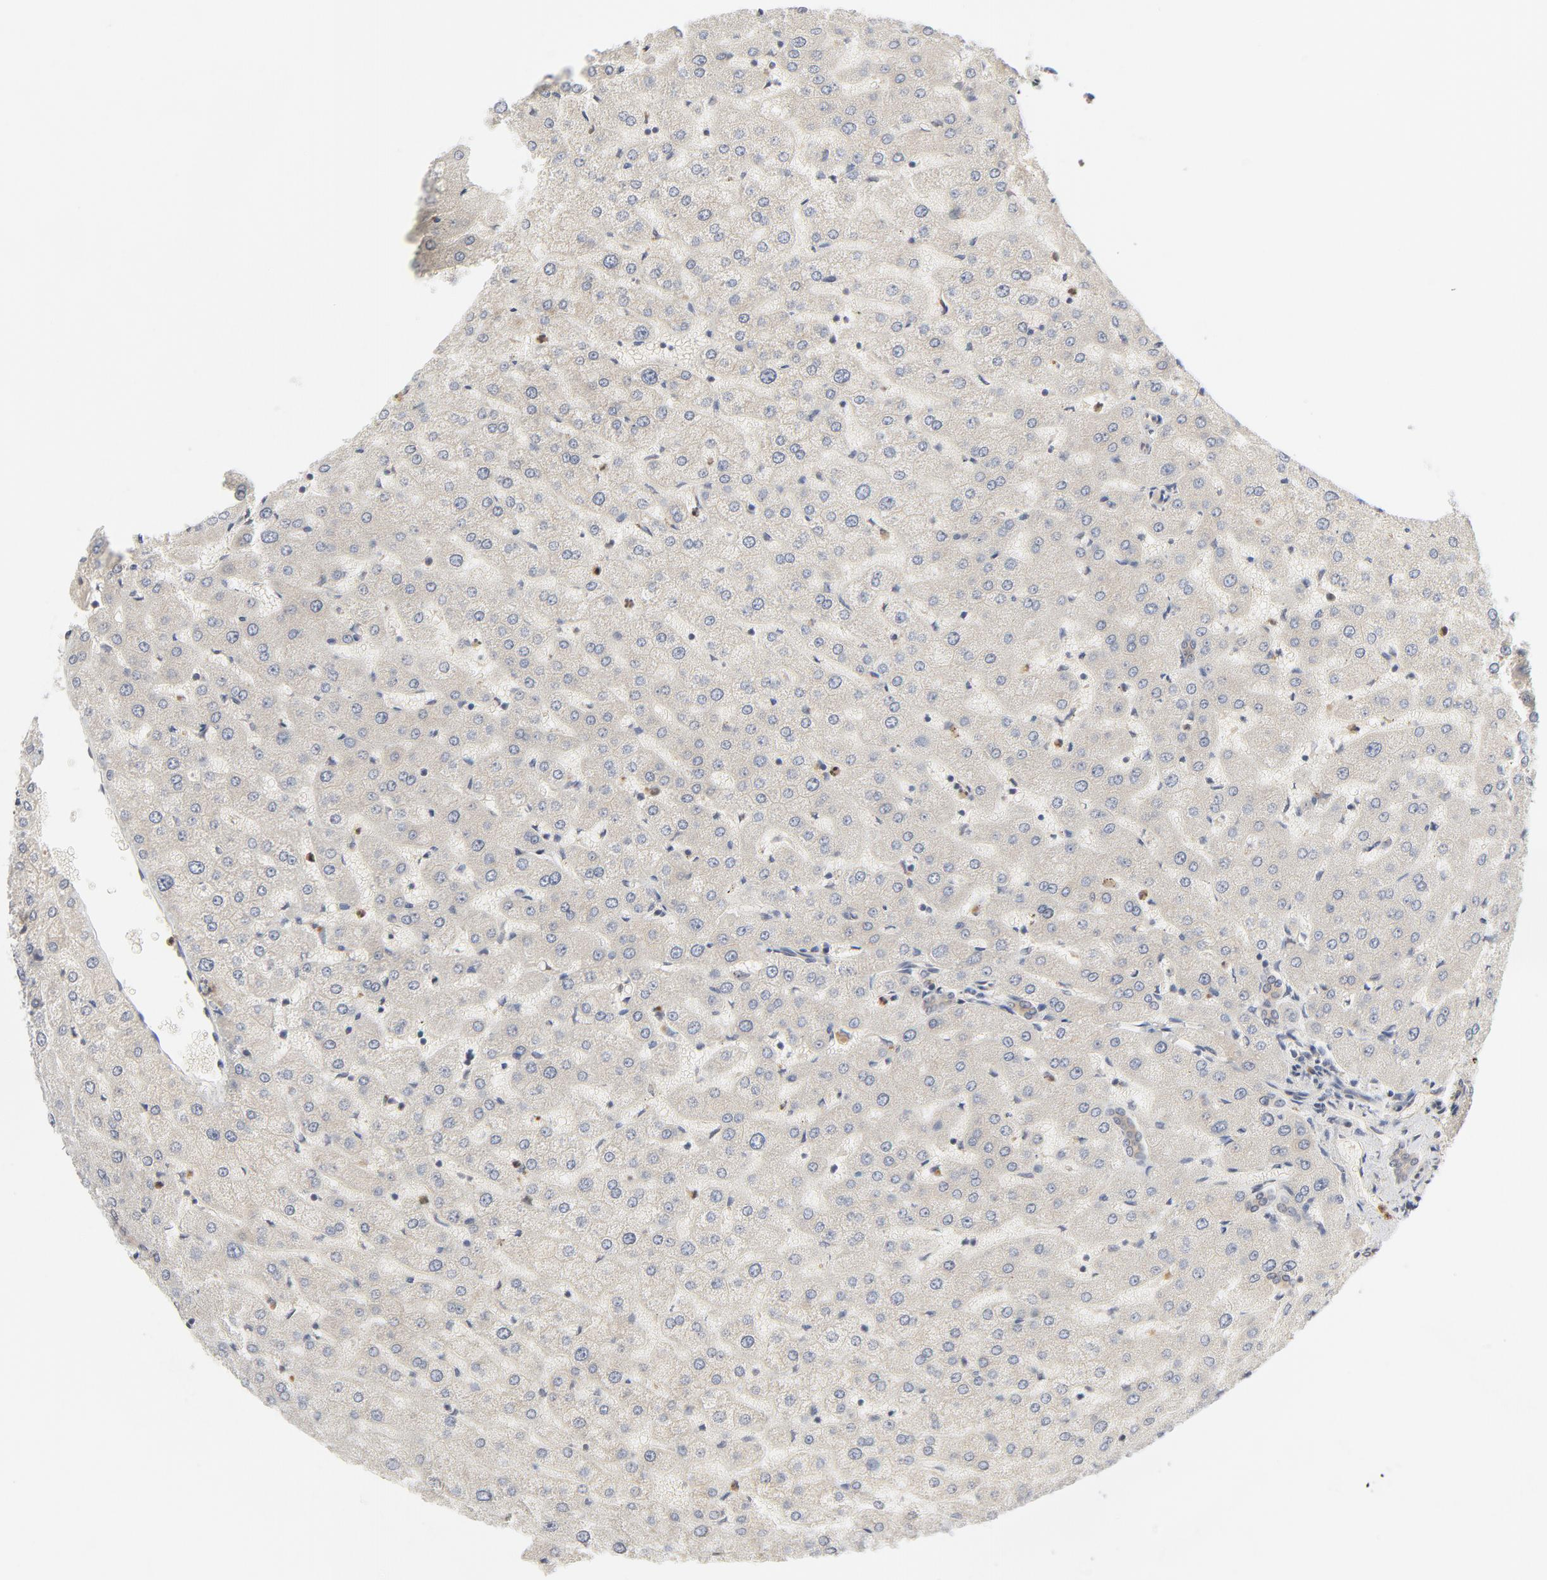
{"staining": {"intensity": "weak", "quantity": ">75%", "location": "cytoplasmic/membranous"}, "tissue": "liver", "cell_type": "Cholangiocytes", "image_type": "normal", "snomed": [{"axis": "morphology", "description": "Normal tissue, NOS"}, {"axis": "morphology", "description": "Fibrosis, NOS"}, {"axis": "topography", "description": "Liver"}], "caption": "Liver stained with a brown dye reveals weak cytoplasmic/membranous positive positivity in approximately >75% of cholangiocytes.", "gene": "NEDD8", "patient": {"sex": "female", "age": 29}}